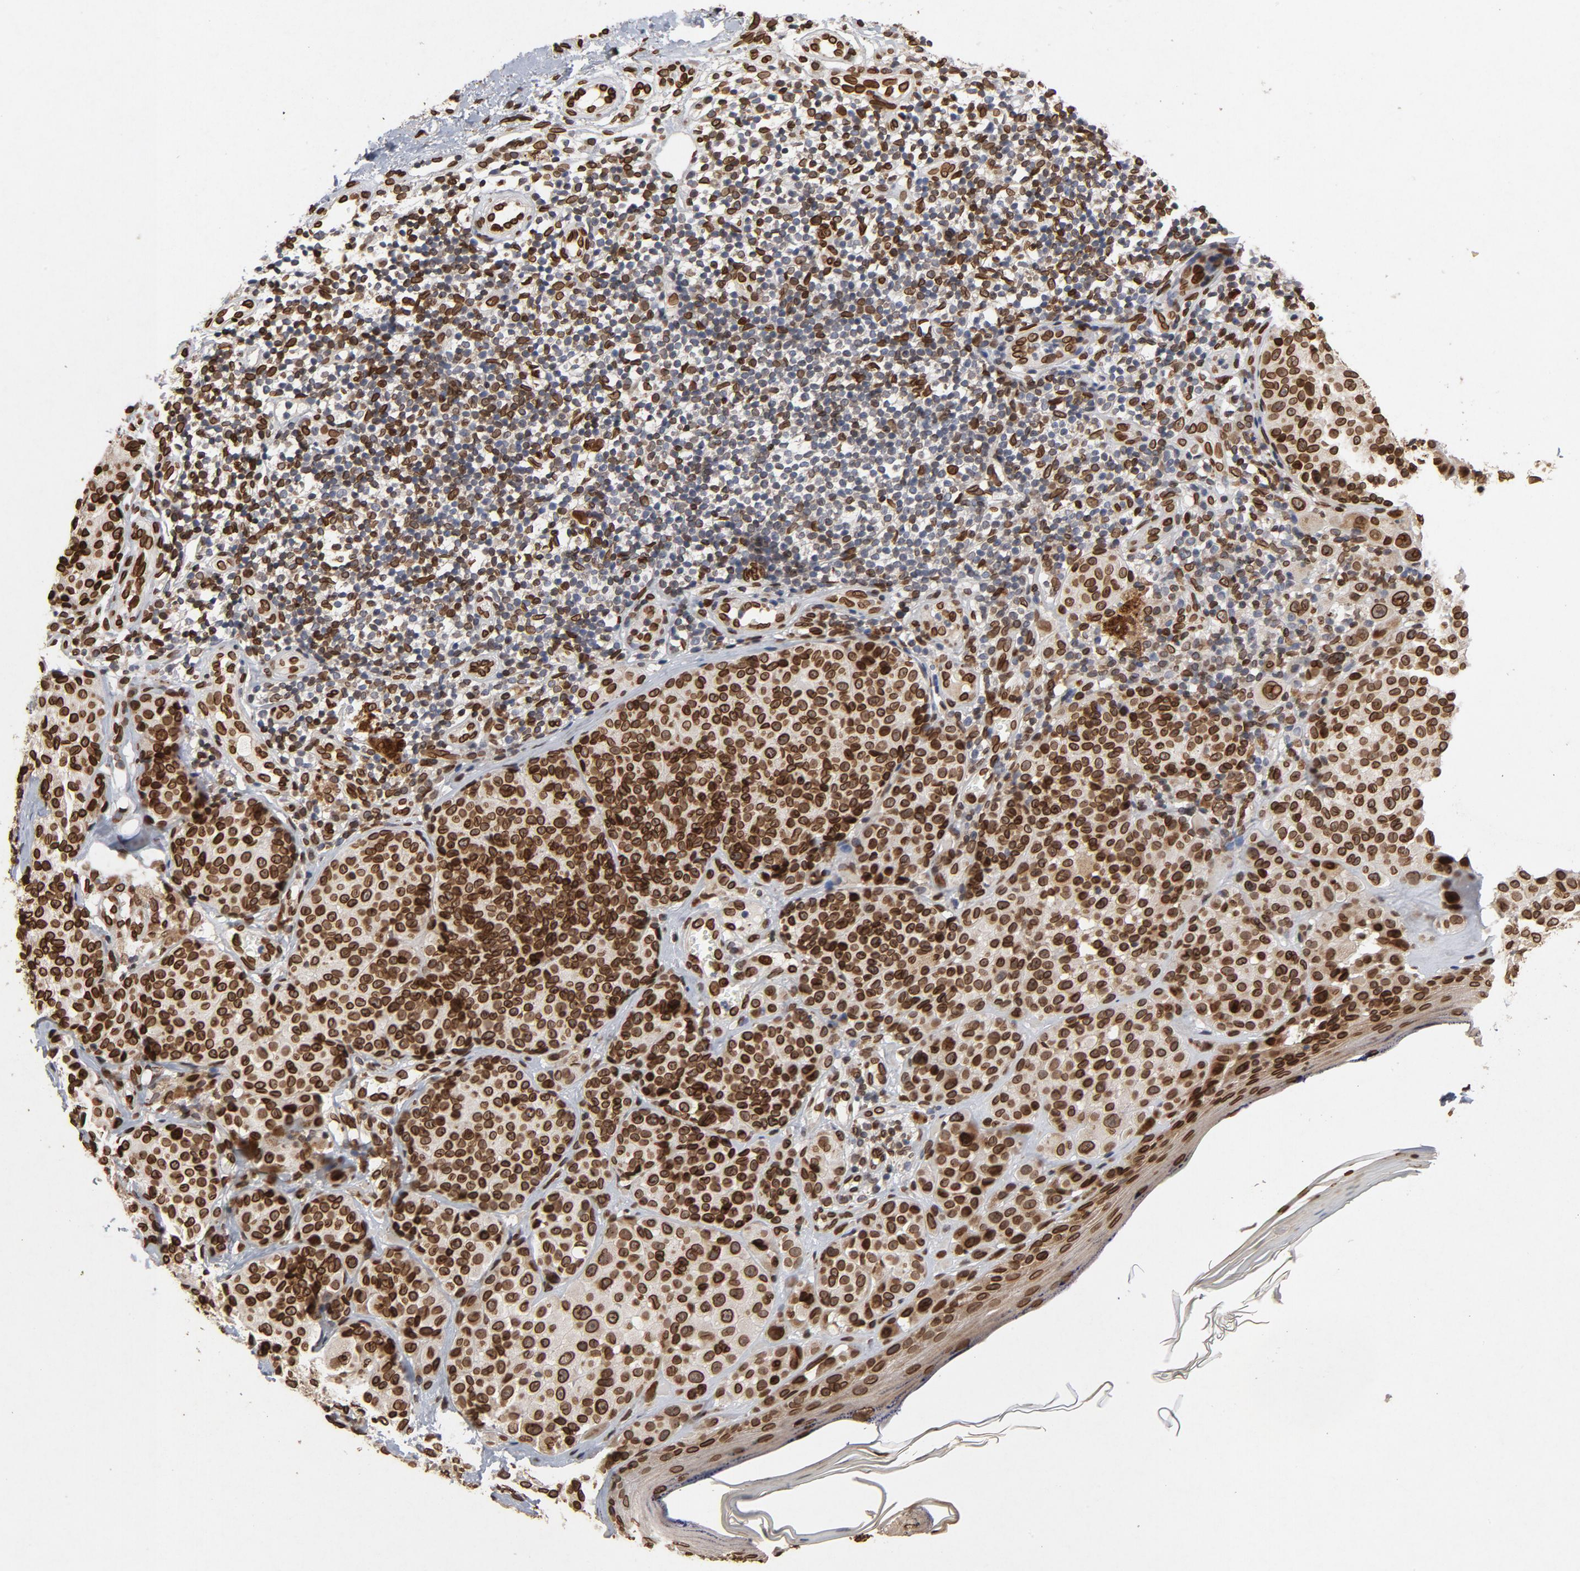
{"staining": {"intensity": "strong", "quantity": ">75%", "location": "cytoplasmic/membranous,nuclear"}, "tissue": "melanoma", "cell_type": "Tumor cells", "image_type": "cancer", "snomed": [{"axis": "morphology", "description": "Malignant melanoma, NOS"}, {"axis": "topography", "description": "Skin"}], "caption": "Brown immunohistochemical staining in human malignant melanoma demonstrates strong cytoplasmic/membranous and nuclear positivity in about >75% of tumor cells. Using DAB (3,3'-diaminobenzidine) (brown) and hematoxylin (blue) stains, captured at high magnification using brightfield microscopy.", "gene": "LMNA", "patient": {"sex": "female", "age": 75}}